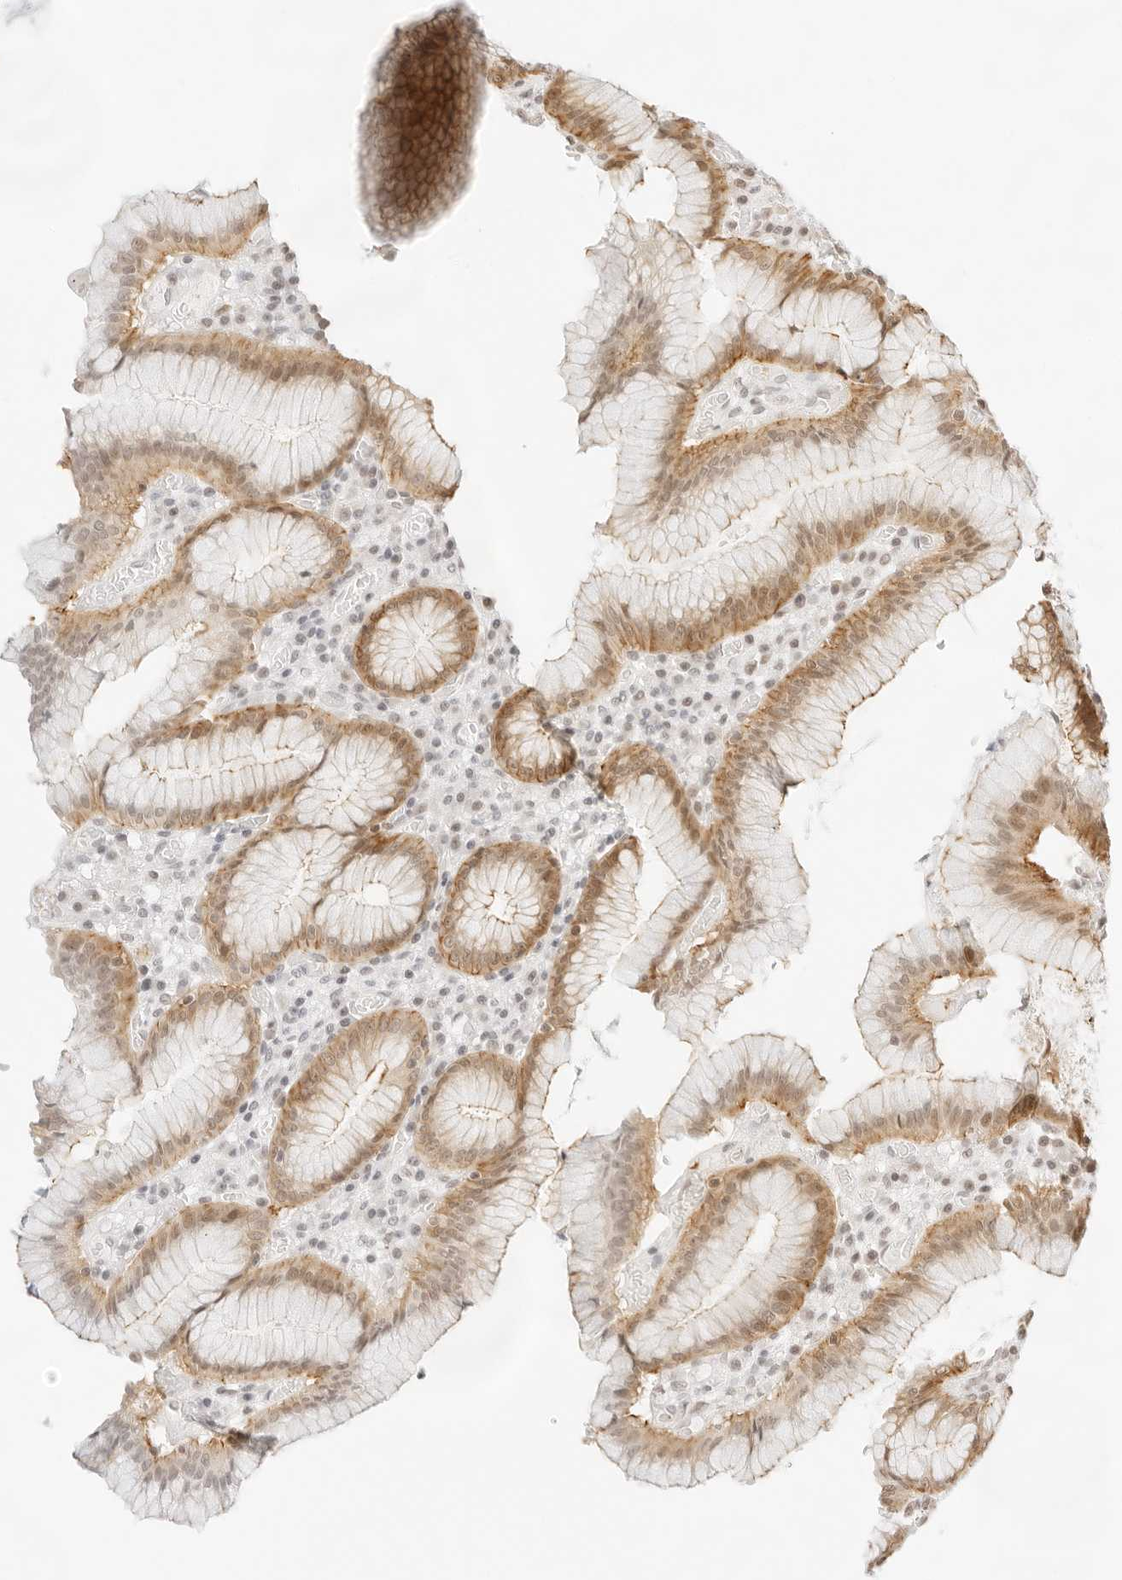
{"staining": {"intensity": "moderate", "quantity": "25%-75%", "location": "cytoplasmic/membranous,nuclear"}, "tissue": "stomach", "cell_type": "Glandular cells", "image_type": "normal", "snomed": [{"axis": "morphology", "description": "Normal tissue, NOS"}, {"axis": "topography", "description": "Stomach"}], "caption": "Protein staining of benign stomach exhibits moderate cytoplasmic/membranous,nuclear positivity in approximately 25%-75% of glandular cells.", "gene": "GNAS", "patient": {"sex": "male", "age": 55}}